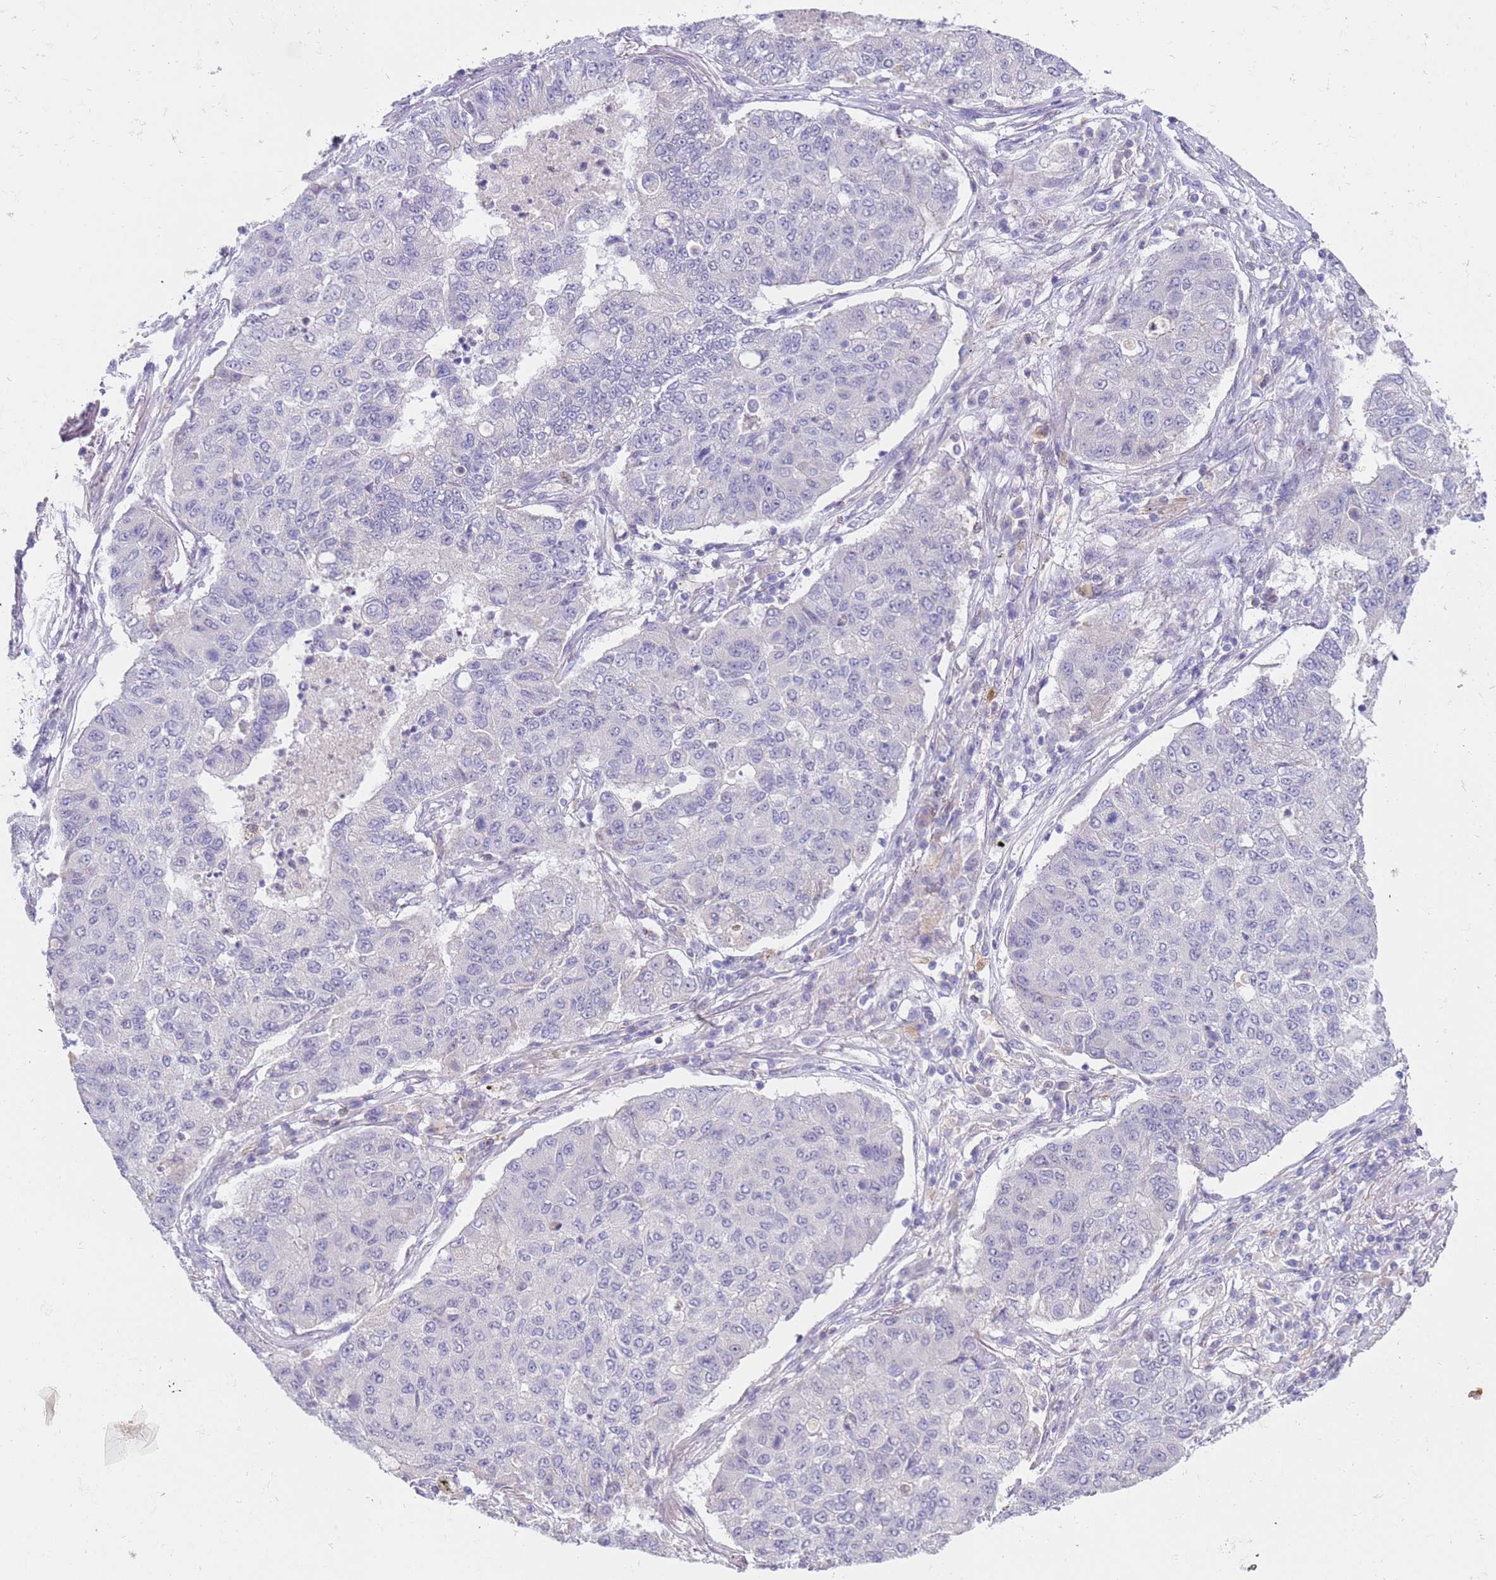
{"staining": {"intensity": "negative", "quantity": "none", "location": "none"}, "tissue": "lung cancer", "cell_type": "Tumor cells", "image_type": "cancer", "snomed": [{"axis": "morphology", "description": "Squamous cell carcinoma, NOS"}, {"axis": "topography", "description": "Lung"}], "caption": "Lung squamous cell carcinoma stained for a protein using IHC displays no positivity tumor cells.", "gene": "STK25", "patient": {"sex": "male", "age": 74}}